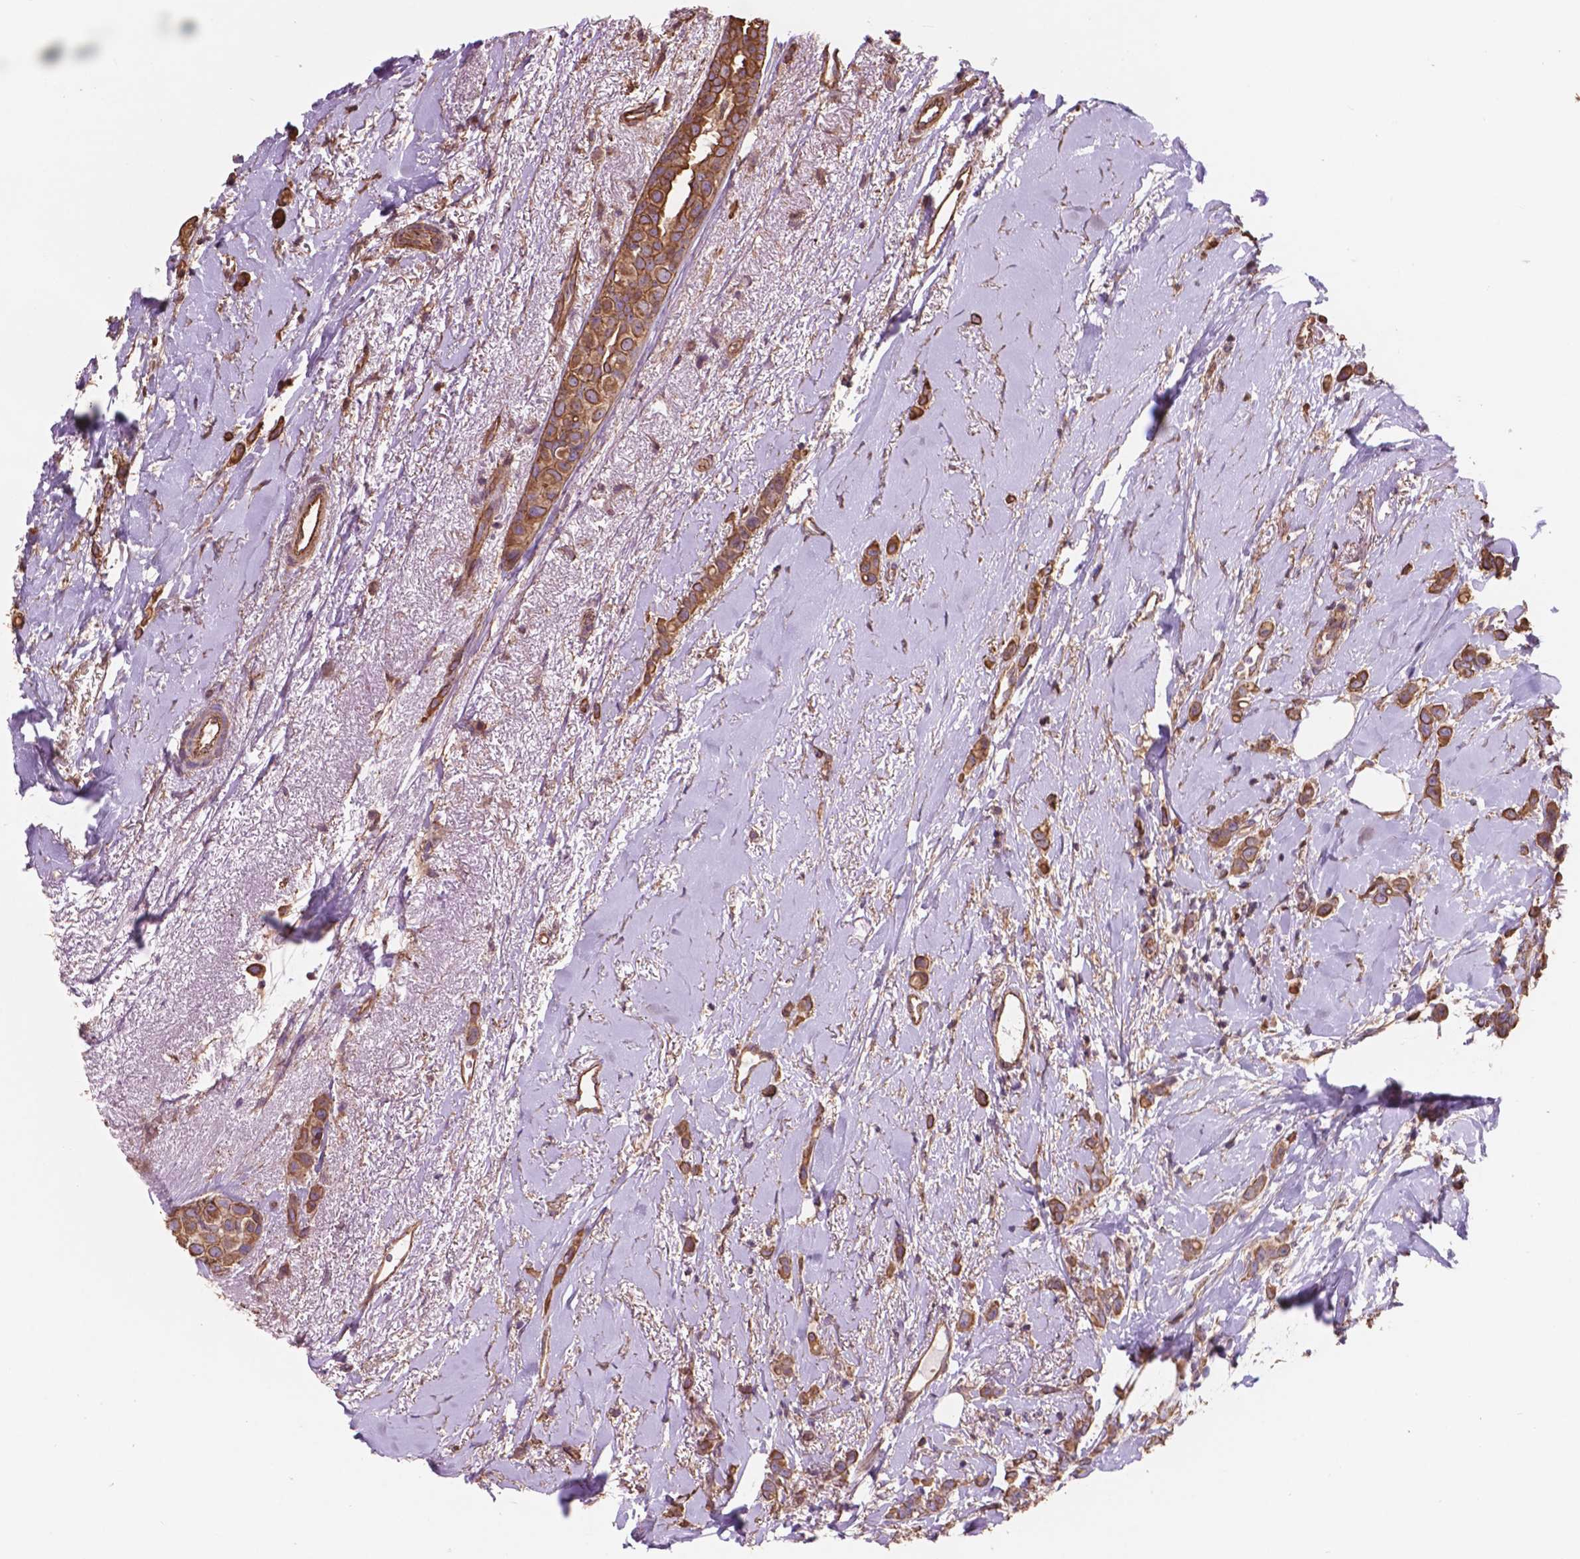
{"staining": {"intensity": "moderate", "quantity": ">75%", "location": "cytoplasmic/membranous"}, "tissue": "breast cancer", "cell_type": "Tumor cells", "image_type": "cancer", "snomed": [{"axis": "morphology", "description": "Lobular carcinoma"}, {"axis": "topography", "description": "Breast"}], "caption": "Breast cancer stained with a brown dye exhibits moderate cytoplasmic/membranous positive staining in about >75% of tumor cells.", "gene": "NIPA2", "patient": {"sex": "female", "age": 66}}